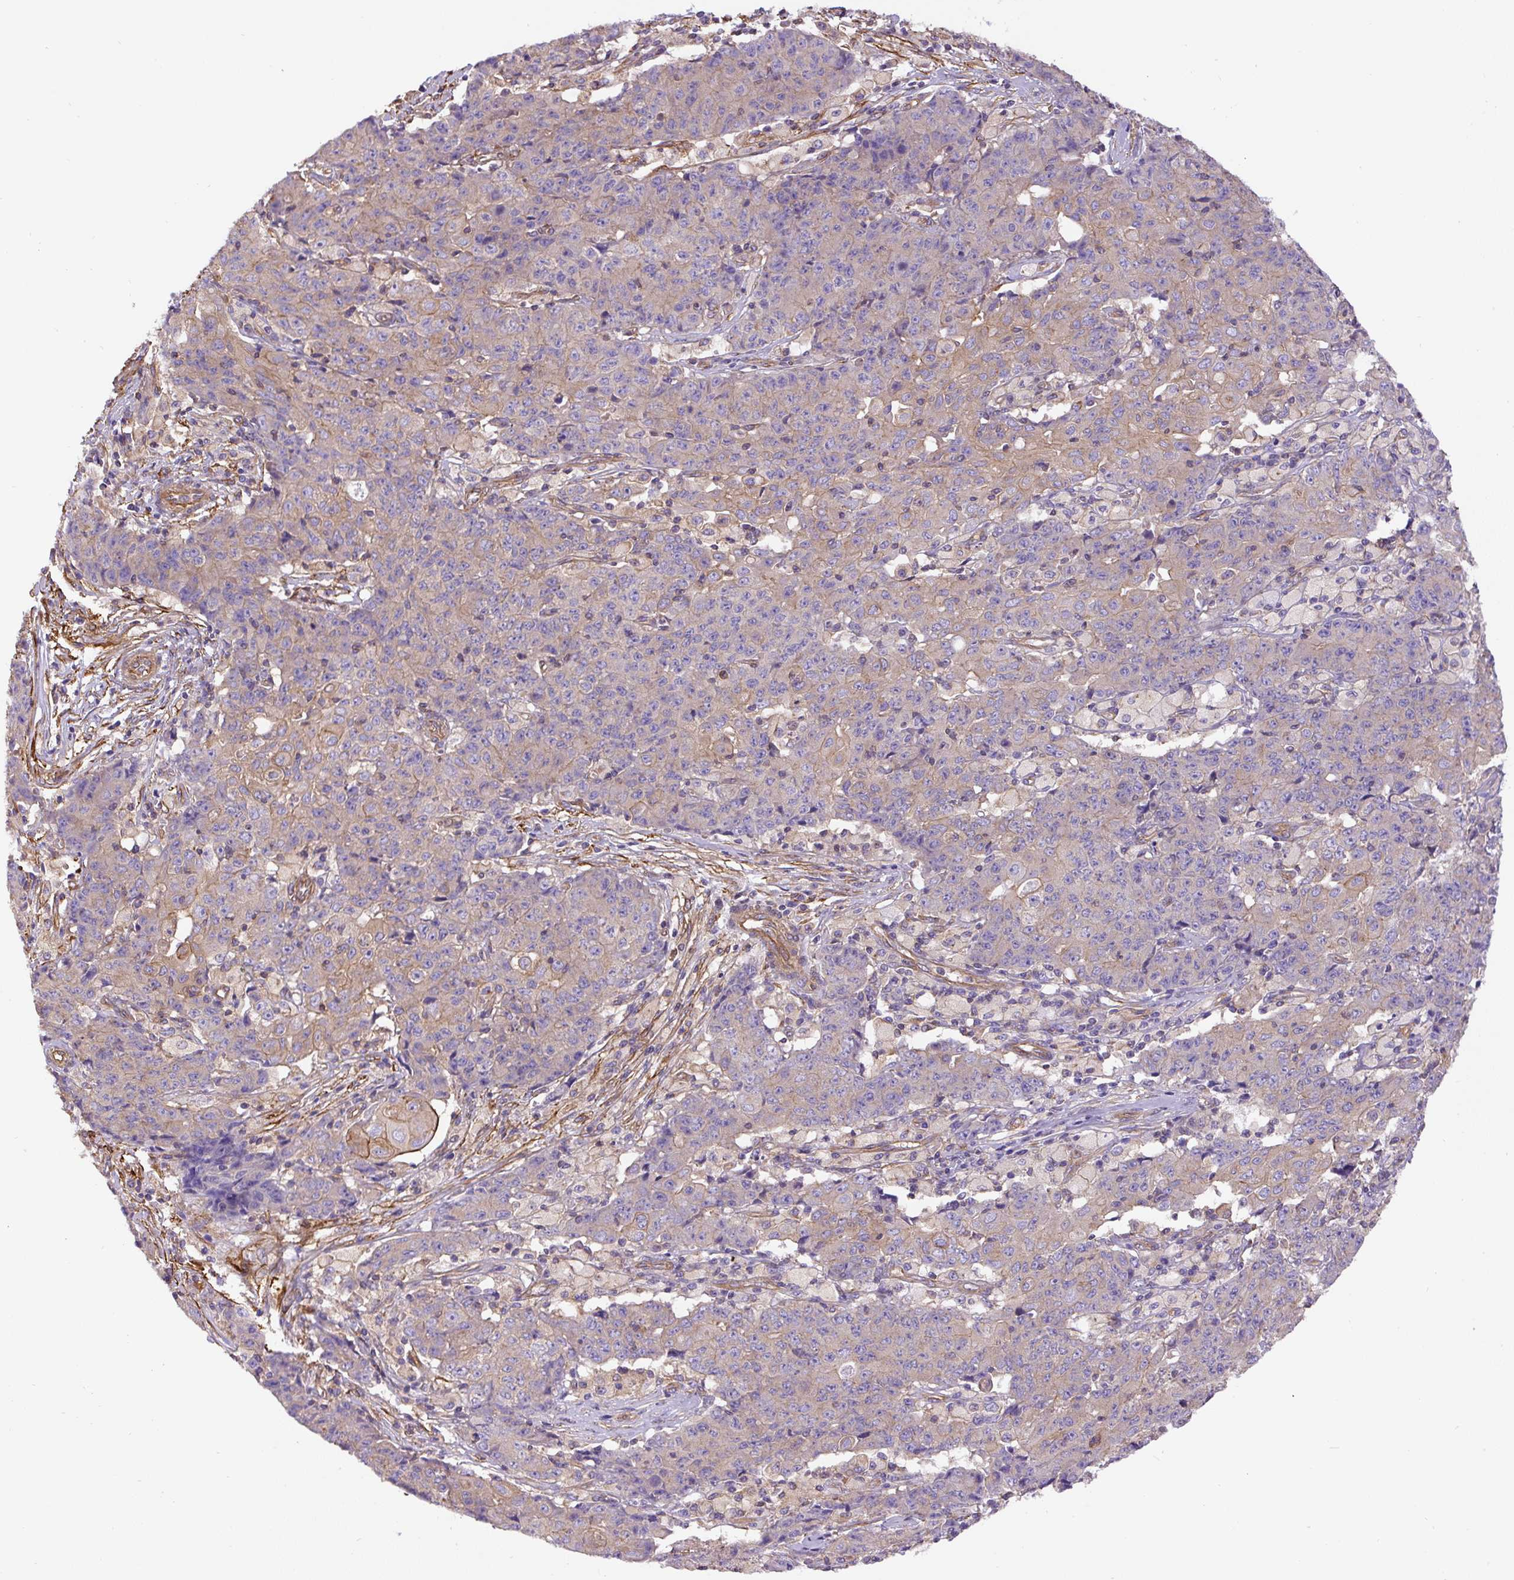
{"staining": {"intensity": "weak", "quantity": "25%-75%", "location": "cytoplasmic/membranous"}, "tissue": "ovarian cancer", "cell_type": "Tumor cells", "image_type": "cancer", "snomed": [{"axis": "morphology", "description": "Carcinoma, endometroid"}, {"axis": "topography", "description": "Ovary"}], "caption": "Protein expression analysis of human ovarian cancer (endometroid carcinoma) reveals weak cytoplasmic/membranous positivity in about 25%-75% of tumor cells.", "gene": "DCTN1", "patient": {"sex": "female", "age": 42}}